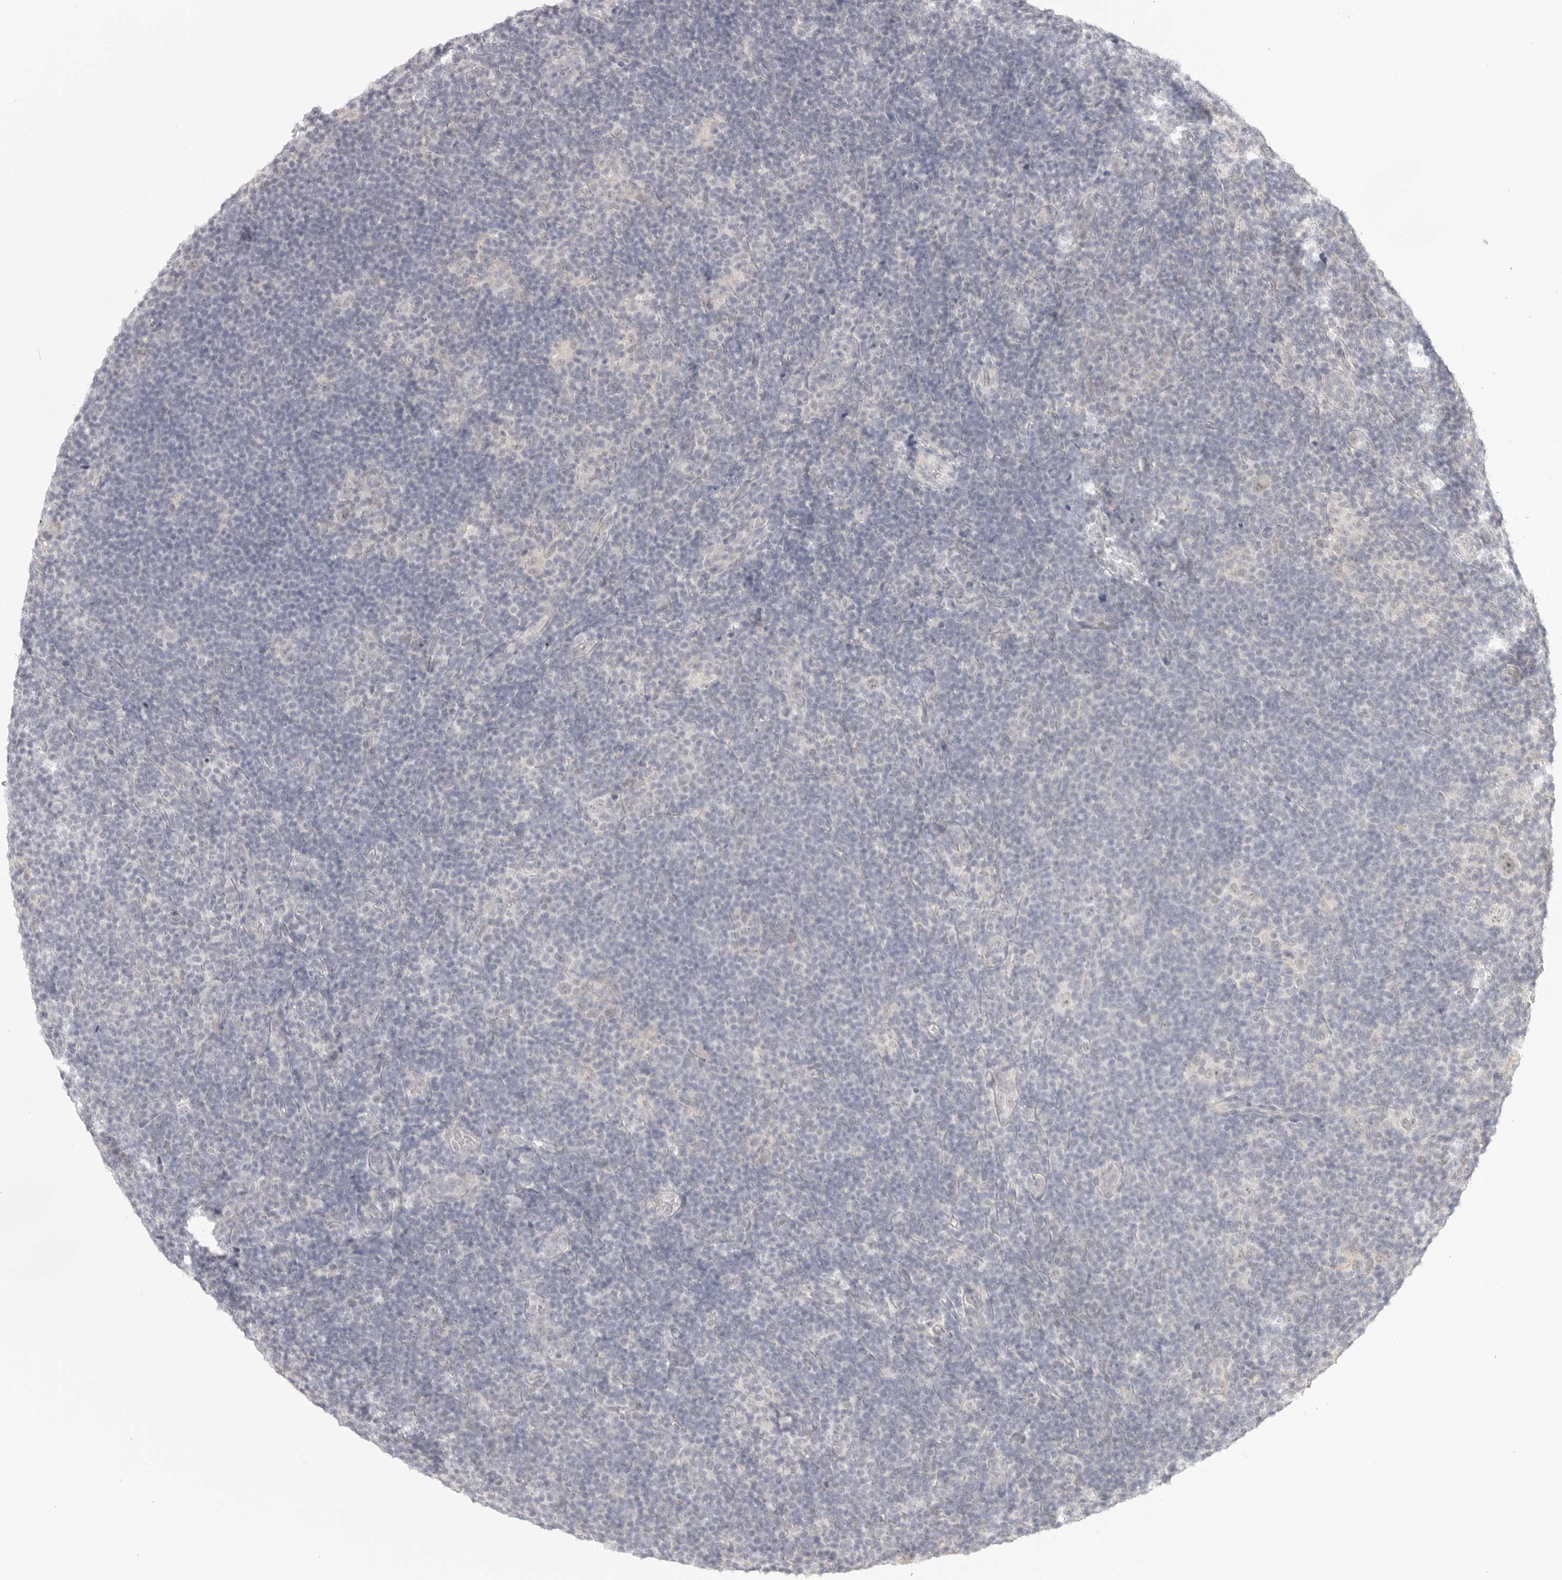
{"staining": {"intensity": "negative", "quantity": "none", "location": "none"}, "tissue": "lymphoma", "cell_type": "Tumor cells", "image_type": "cancer", "snomed": [{"axis": "morphology", "description": "Hodgkin's disease, NOS"}, {"axis": "topography", "description": "Lymph node"}], "caption": "Tumor cells show no significant expression in lymphoma.", "gene": "KLK11", "patient": {"sex": "female", "age": 57}}